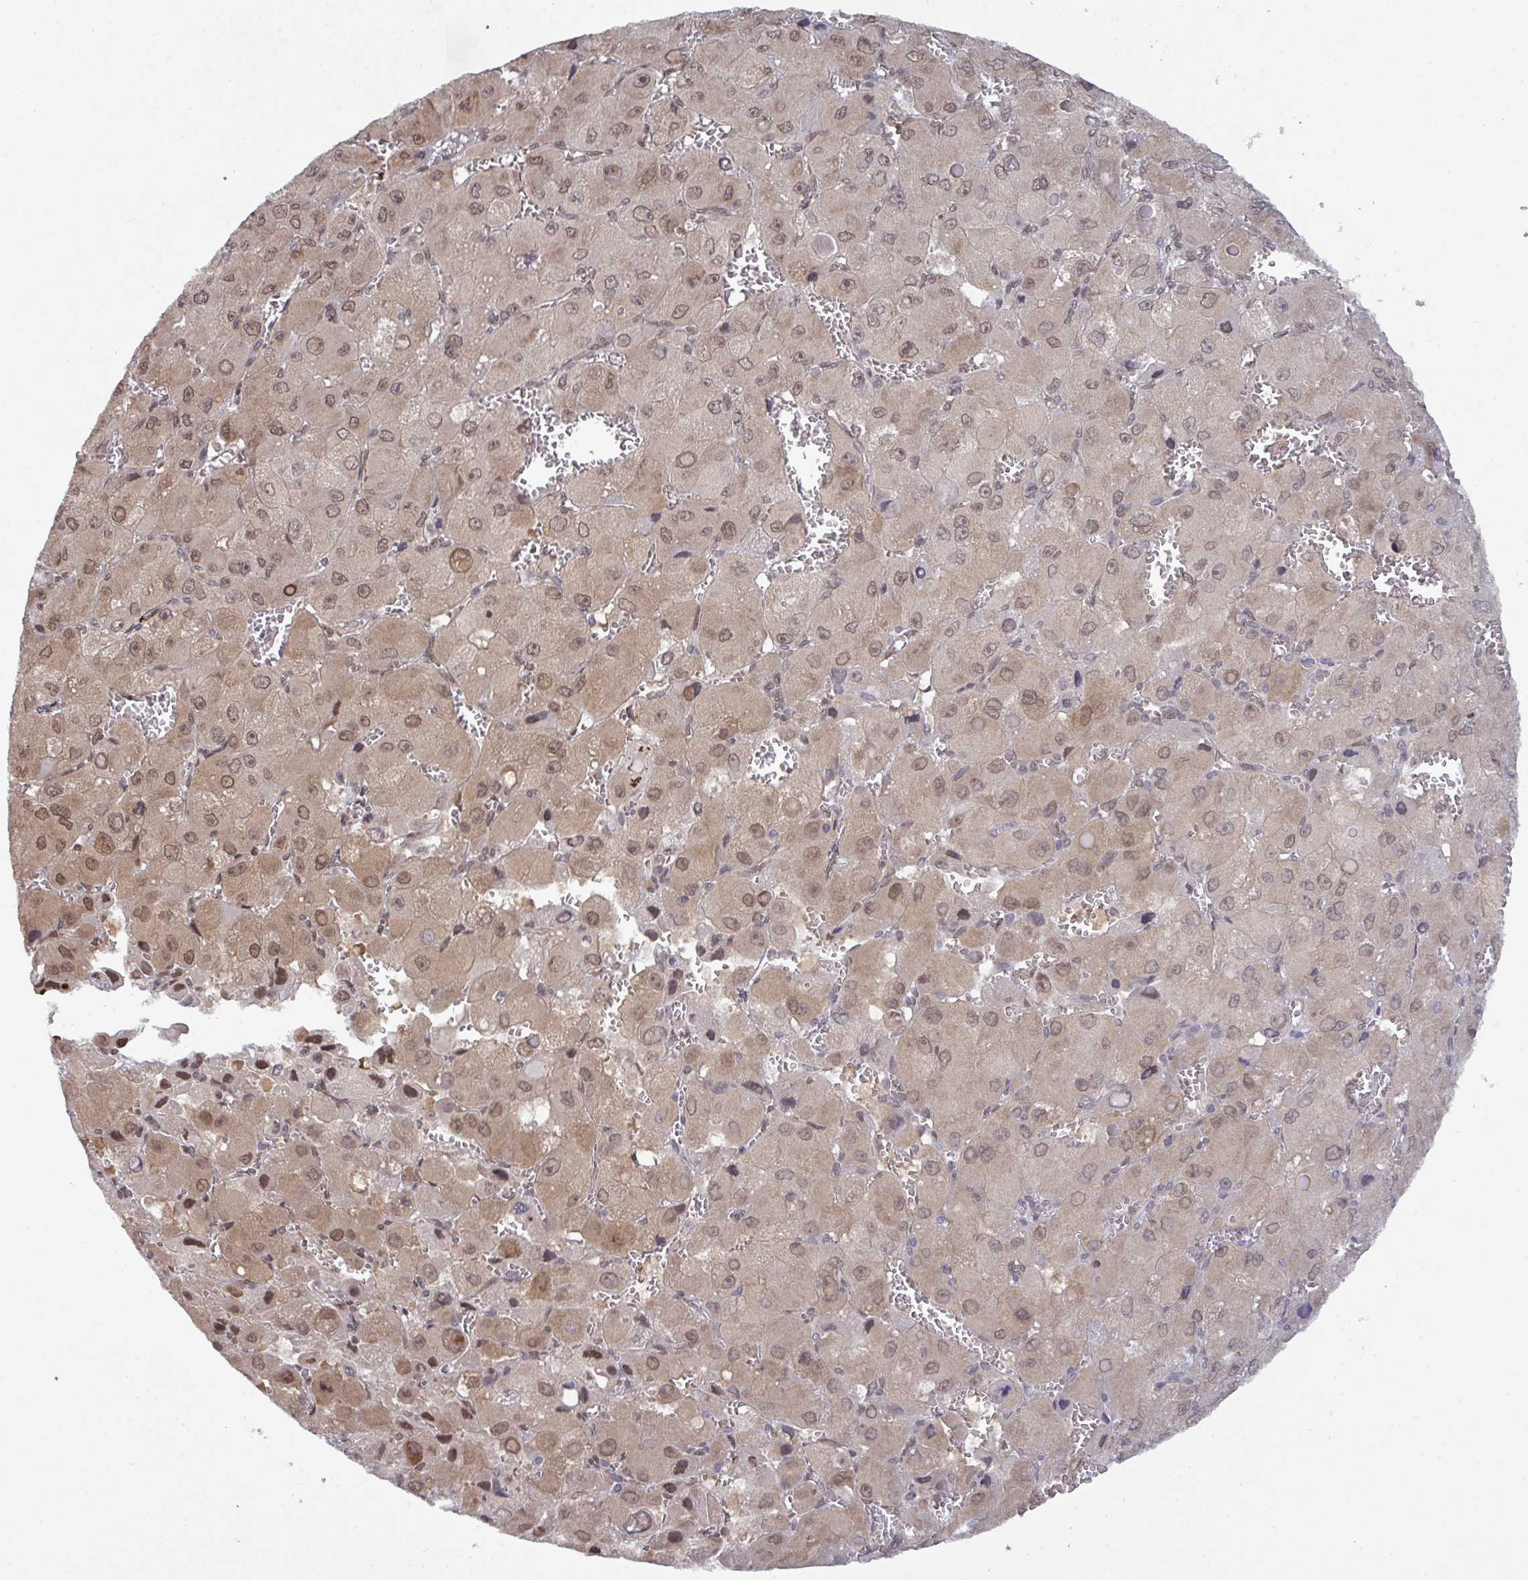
{"staining": {"intensity": "moderate", "quantity": "25%-75%", "location": "nuclear"}, "tissue": "liver cancer", "cell_type": "Tumor cells", "image_type": "cancer", "snomed": [{"axis": "morphology", "description": "Carcinoma, Hepatocellular, NOS"}, {"axis": "topography", "description": "Liver"}], "caption": "Brown immunohistochemical staining in human liver hepatocellular carcinoma demonstrates moderate nuclear staining in about 25%-75% of tumor cells.", "gene": "UXT", "patient": {"sex": "male", "age": 27}}